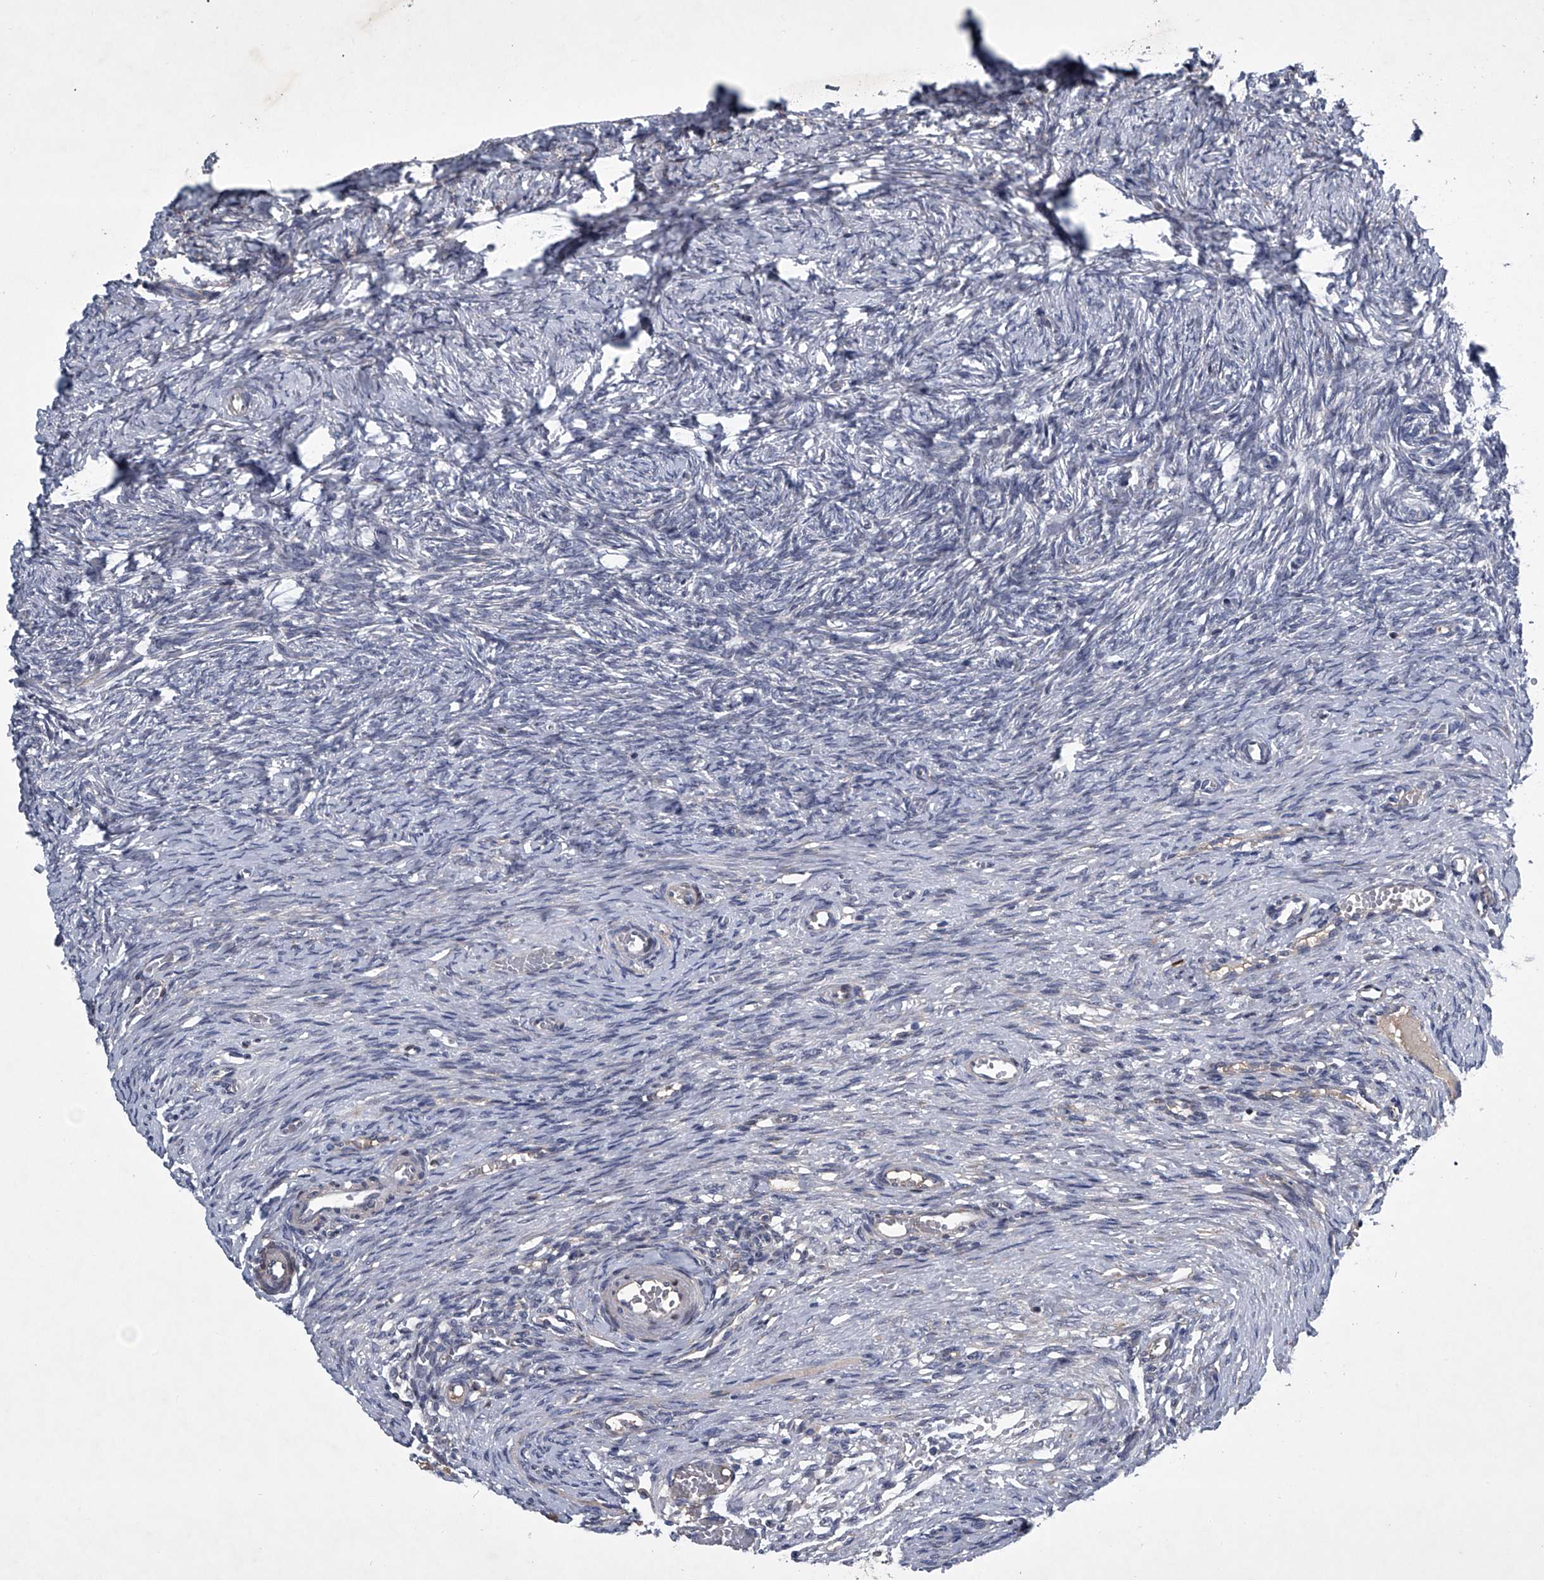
{"staining": {"intensity": "negative", "quantity": "none", "location": "none"}, "tissue": "ovary", "cell_type": "Ovarian stroma cells", "image_type": "normal", "snomed": [{"axis": "morphology", "description": "Adenocarcinoma, NOS"}, {"axis": "topography", "description": "Endometrium"}], "caption": "This is an immunohistochemistry (IHC) photomicrograph of normal ovary. There is no staining in ovarian stroma cells.", "gene": "ABCG1", "patient": {"sex": "female", "age": 32}}